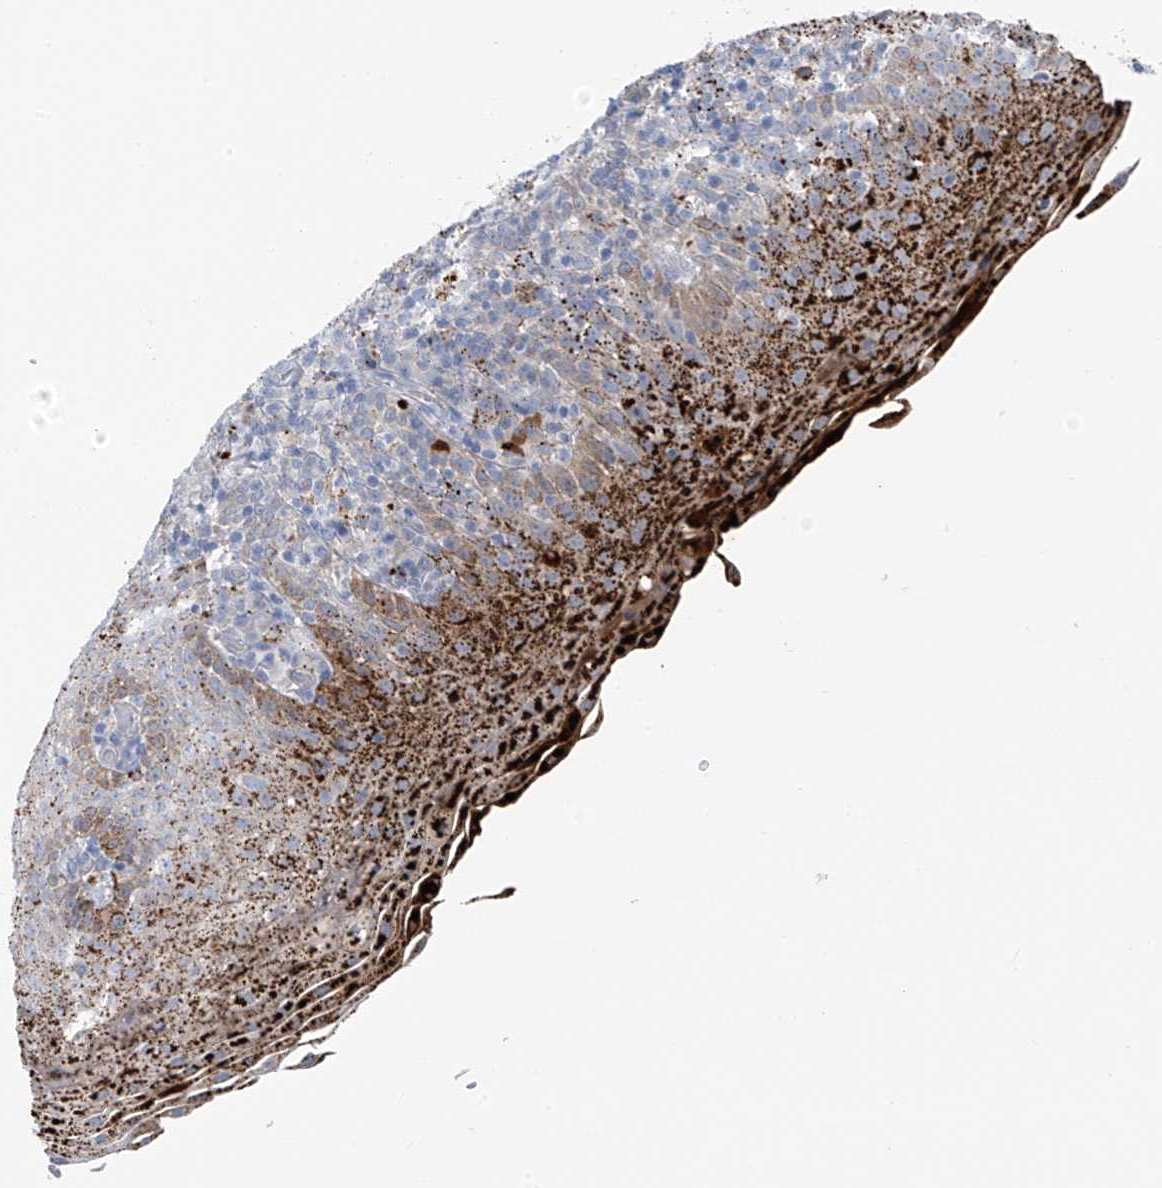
{"staining": {"intensity": "negative", "quantity": "none", "location": "none"}, "tissue": "tonsil", "cell_type": "Germinal center cells", "image_type": "normal", "snomed": [{"axis": "morphology", "description": "Normal tissue, NOS"}, {"axis": "topography", "description": "Tonsil"}], "caption": "This is a histopathology image of IHC staining of benign tonsil, which shows no expression in germinal center cells. (DAB (3,3'-diaminobenzidine) immunohistochemistry with hematoxylin counter stain).", "gene": "ZNF793", "patient": {"sex": "female", "age": 19}}